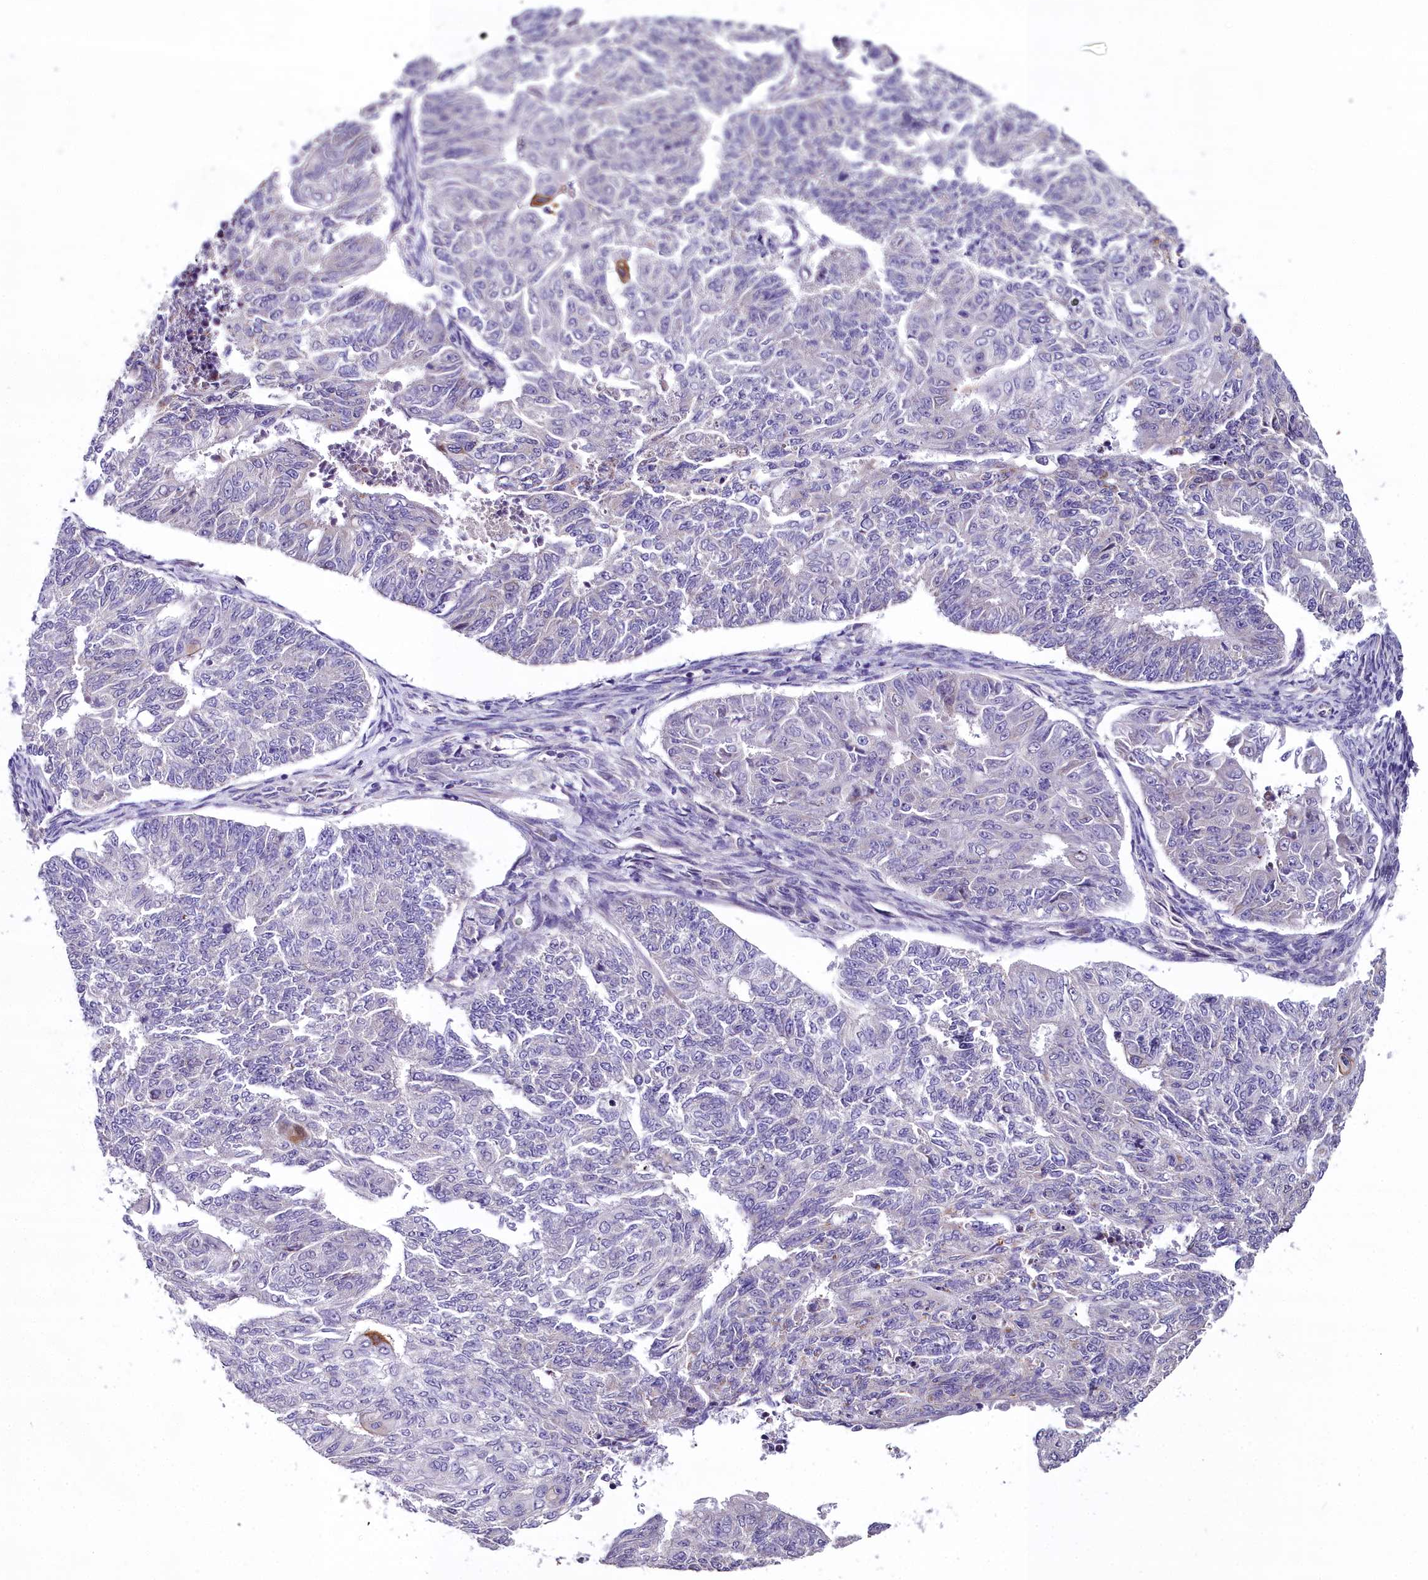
{"staining": {"intensity": "negative", "quantity": "none", "location": "none"}, "tissue": "endometrial cancer", "cell_type": "Tumor cells", "image_type": "cancer", "snomed": [{"axis": "morphology", "description": "Adenocarcinoma, NOS"}, {"axis": "topography", "description": "Endometrium"}], "caption": "DAB (3,3'-diaminobenzidine) immunohistochemical staining of human endometrial cancer displays no significant staining in tumor cells. (DAB IHC visualized using brightfield microscopy, high magnification).", "gene": "AP1M1", "patient": {"sex": "female", "age": 32}}